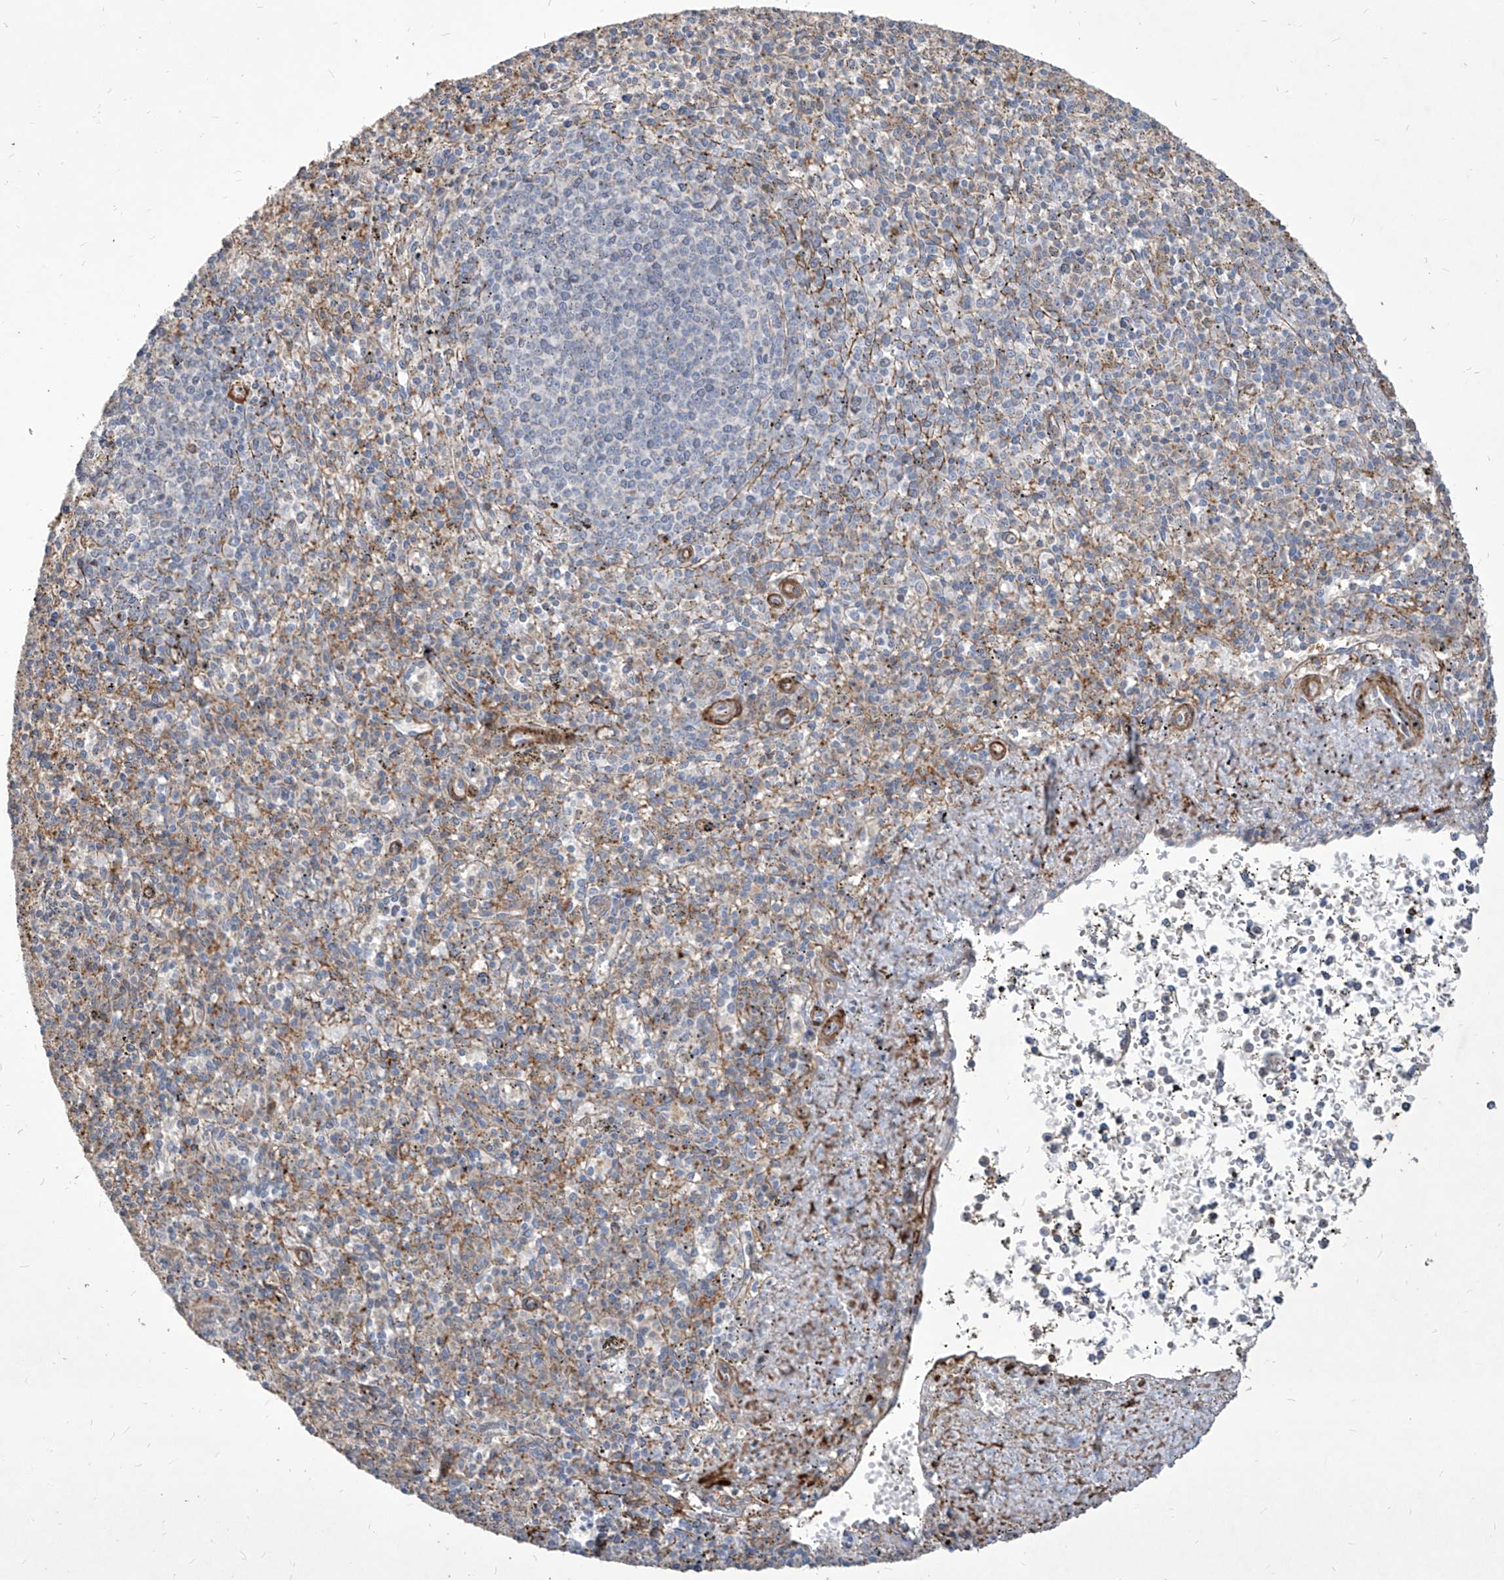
{"staining": {"intensity": "weak", "quantity": "<25%", "location": "cytoplasmic/membranous"}, "tissue": "spleen", "cell_type": "Cells in red pulp", "image_type": "normal", "snomed": [{"axis": "morphology", "description": "Normal tissue, NOS"}, {"axis": "topography", "description": "Spleen"}], "caption": "DAB immunohistochemical staining of normal spleen exhibits no significant expression in cells in red pulp.", "gene": "FAM83B", "patient": {"sex": "male", "age": 72}}